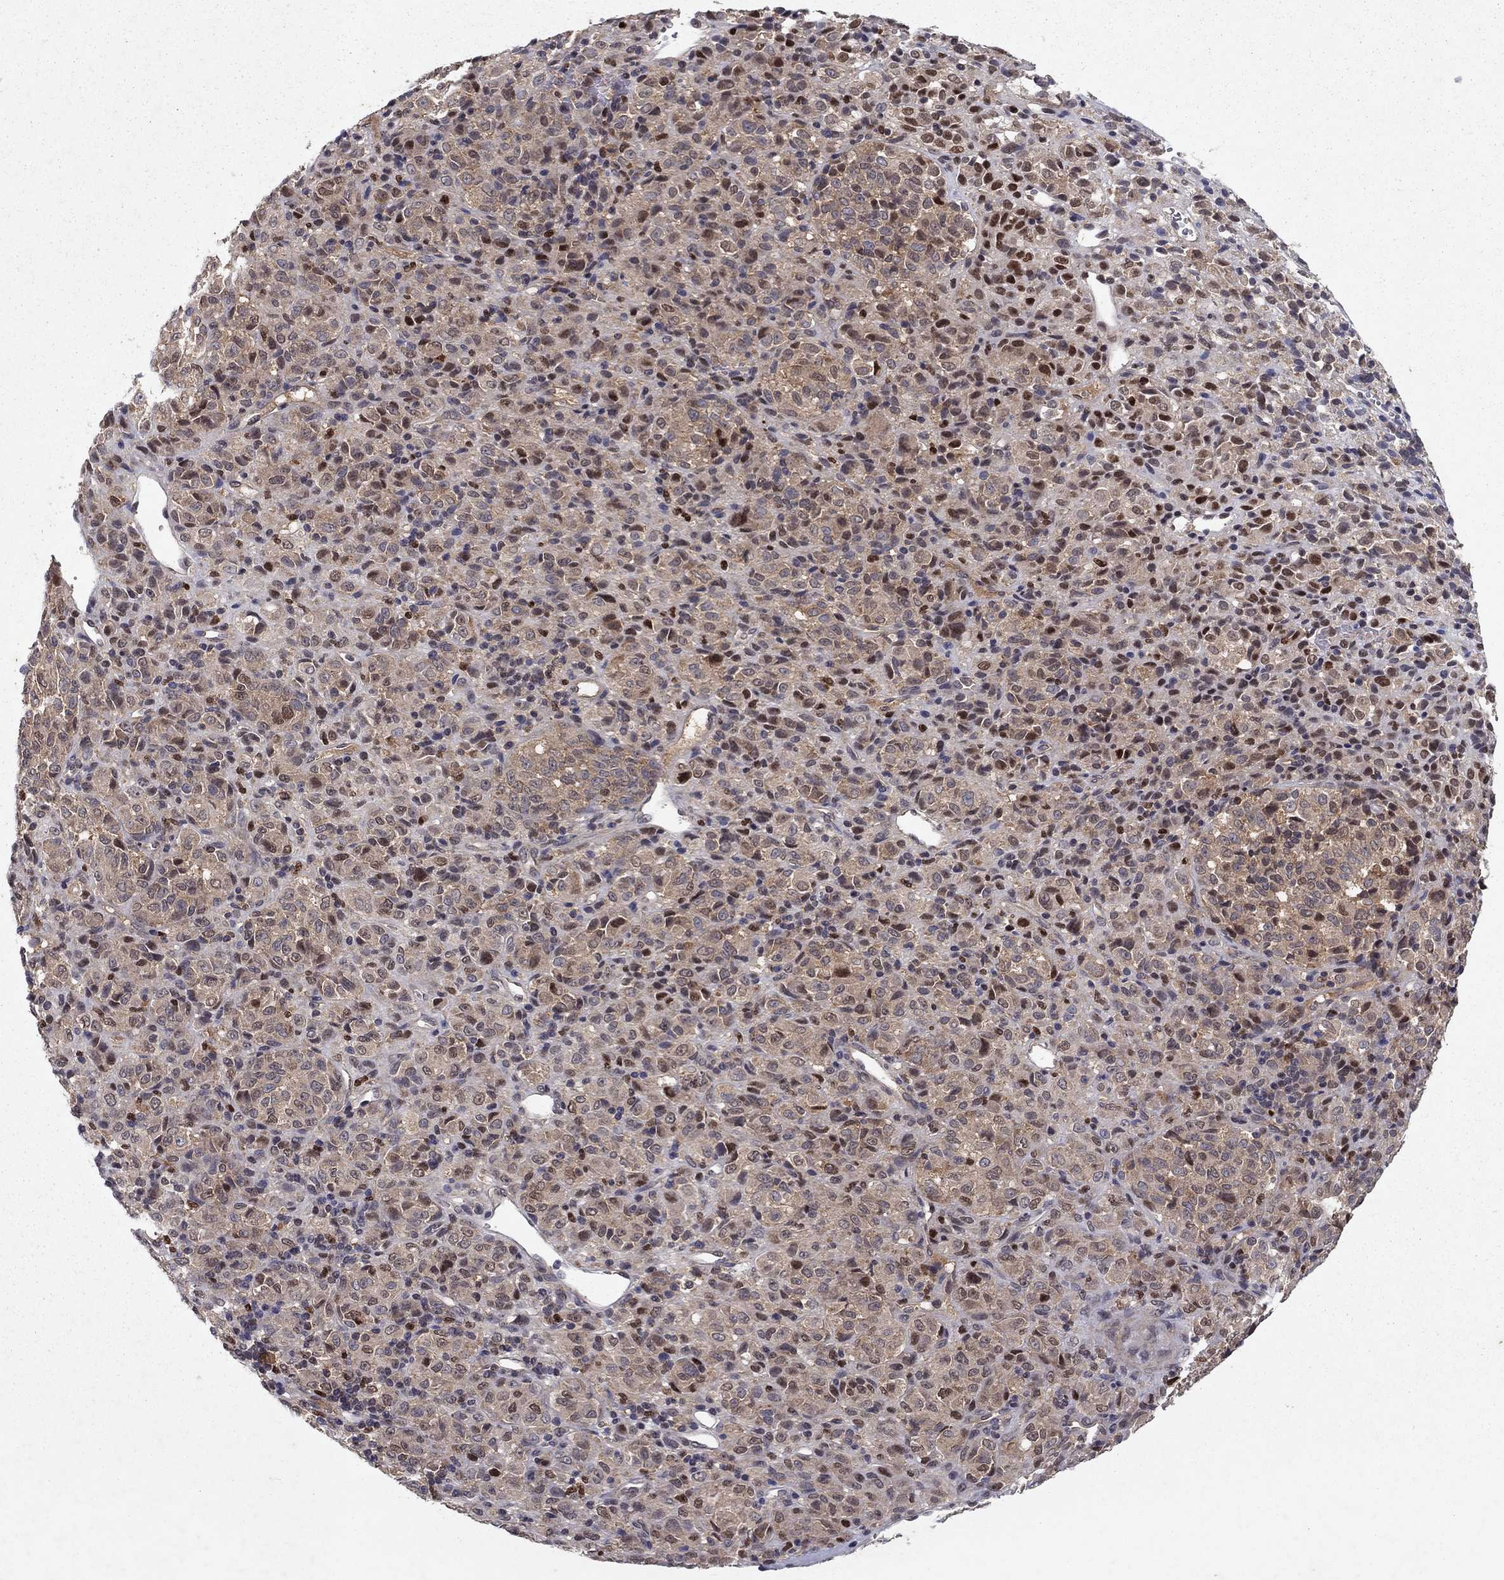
{"staining": {"intensity": "moderate", "quantity": "<25%", "location": "nuclear"}, "tissue": "melanoma", "cell_type": "Tumor cells", "image_type": "cancer", "snomed": [{"axis": "morphology", "description": "Malignant melanoma, Metastatic site"}, {"axis": "topography", "description": "Brain"}], "caption": "This image displays malignant melanoma (metastatic site) stained with IHC to label a protein in brown. The nuclear of tumor cells show moderate positivity for the protein. Nuclei are counter-stained blue.", "gene": "CRTC1", "patient": {"sex": "female", "age": 56}}